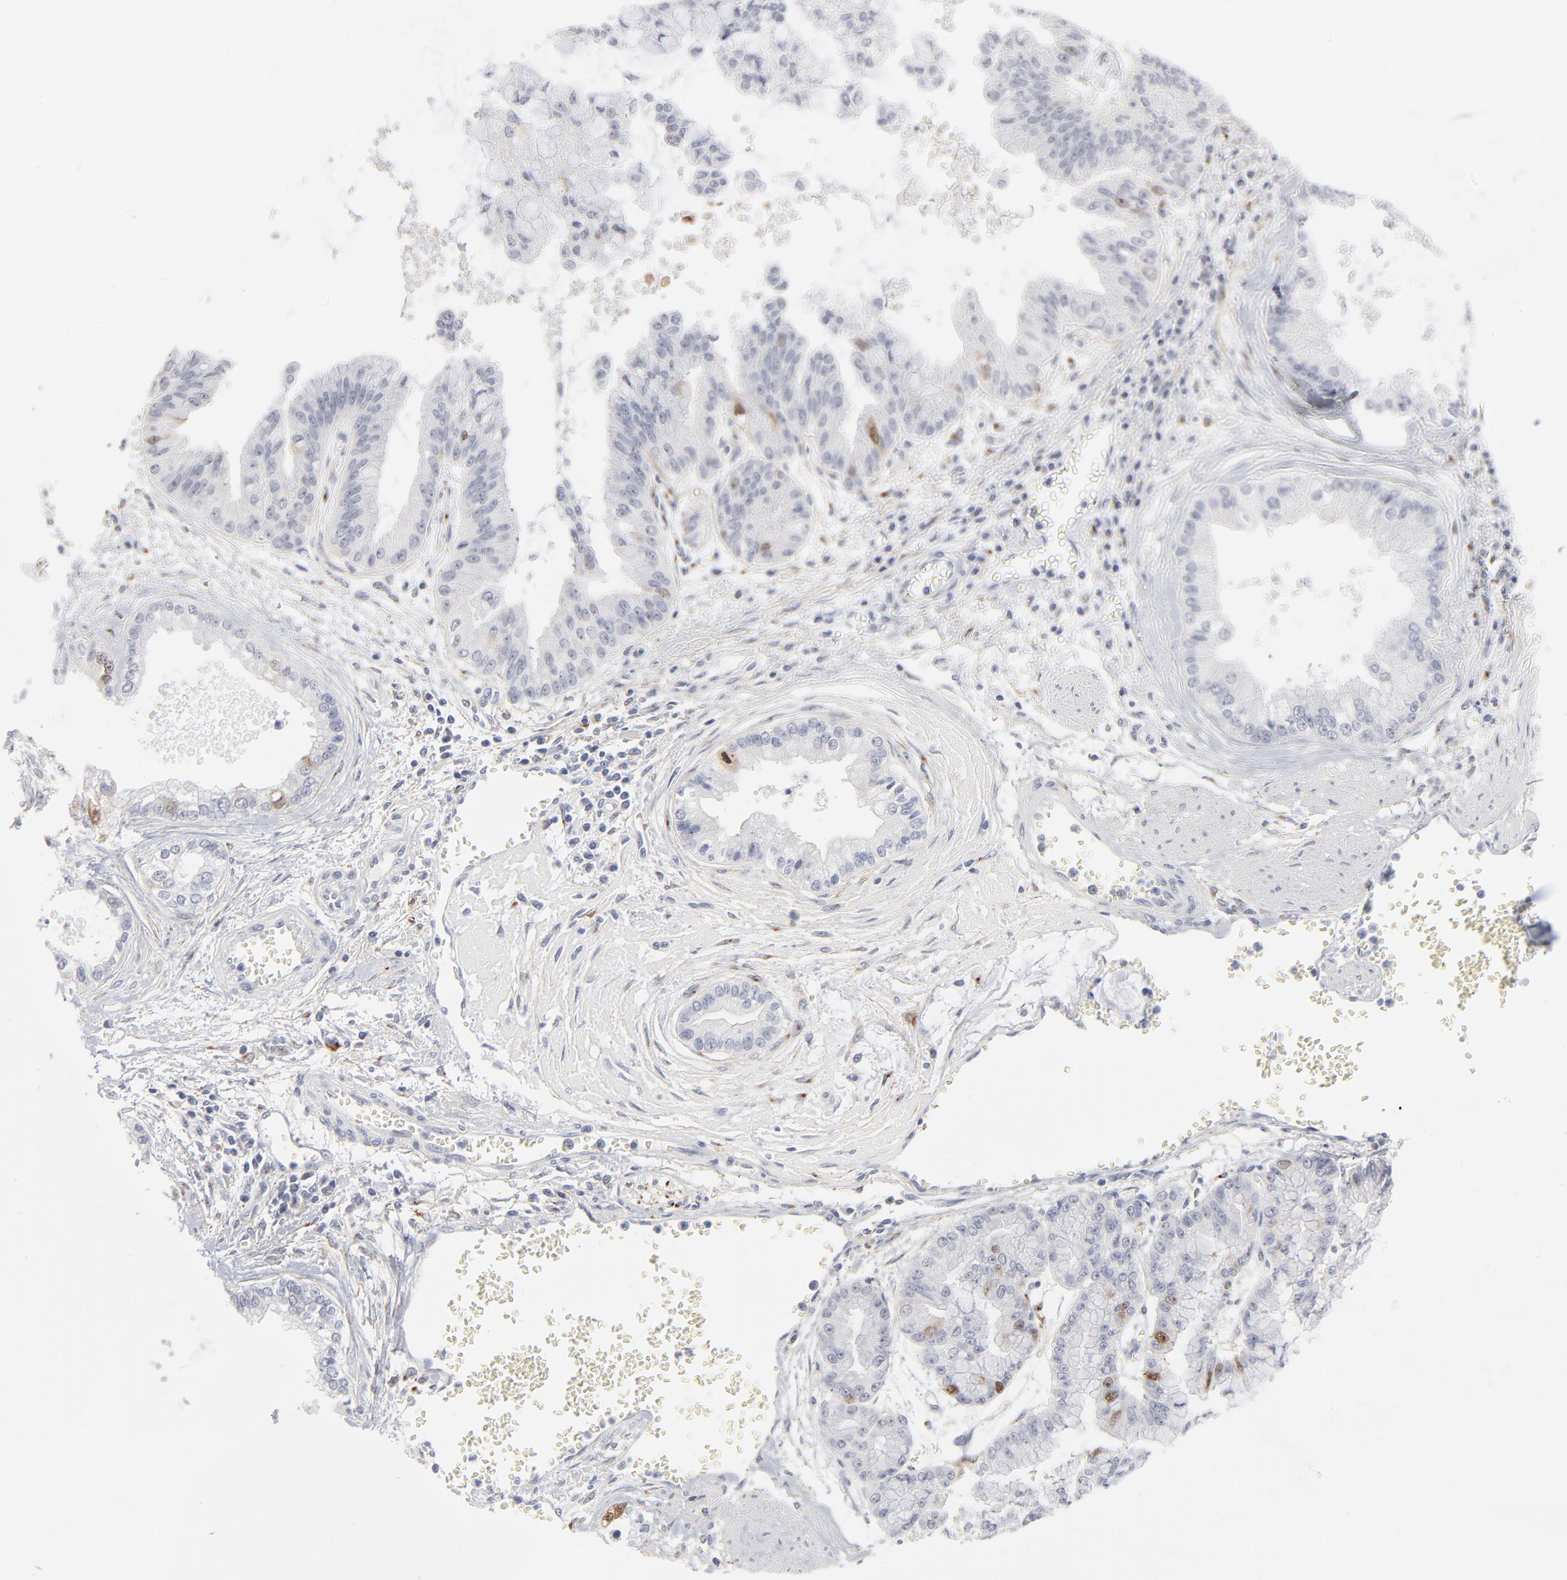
{"staining": {"intensity": "weak", "quantity": "<25%", "location": "nuclear"}, "tissue": "liver cancer", "cell_type": "Tumor cells", "image_type": "cancer", "snomed": [{"axis": "morphology", "description": "Cholangiocarcinoma"}, {"axis": "topography", "description": "Liver"}], "caption": "The immunohistochemistry image has no significant positivity in tumor cells of liver cancer (cholangiocarcinoma) tissue. (Stains: DAB (3,3'-diaminobenzidine) IHC with hematoxylin counter stain, Microscopy: brightfield microscopy at high magnification).", "gene": "AURKA", "patient": {"sex": "female", "age": 79}}